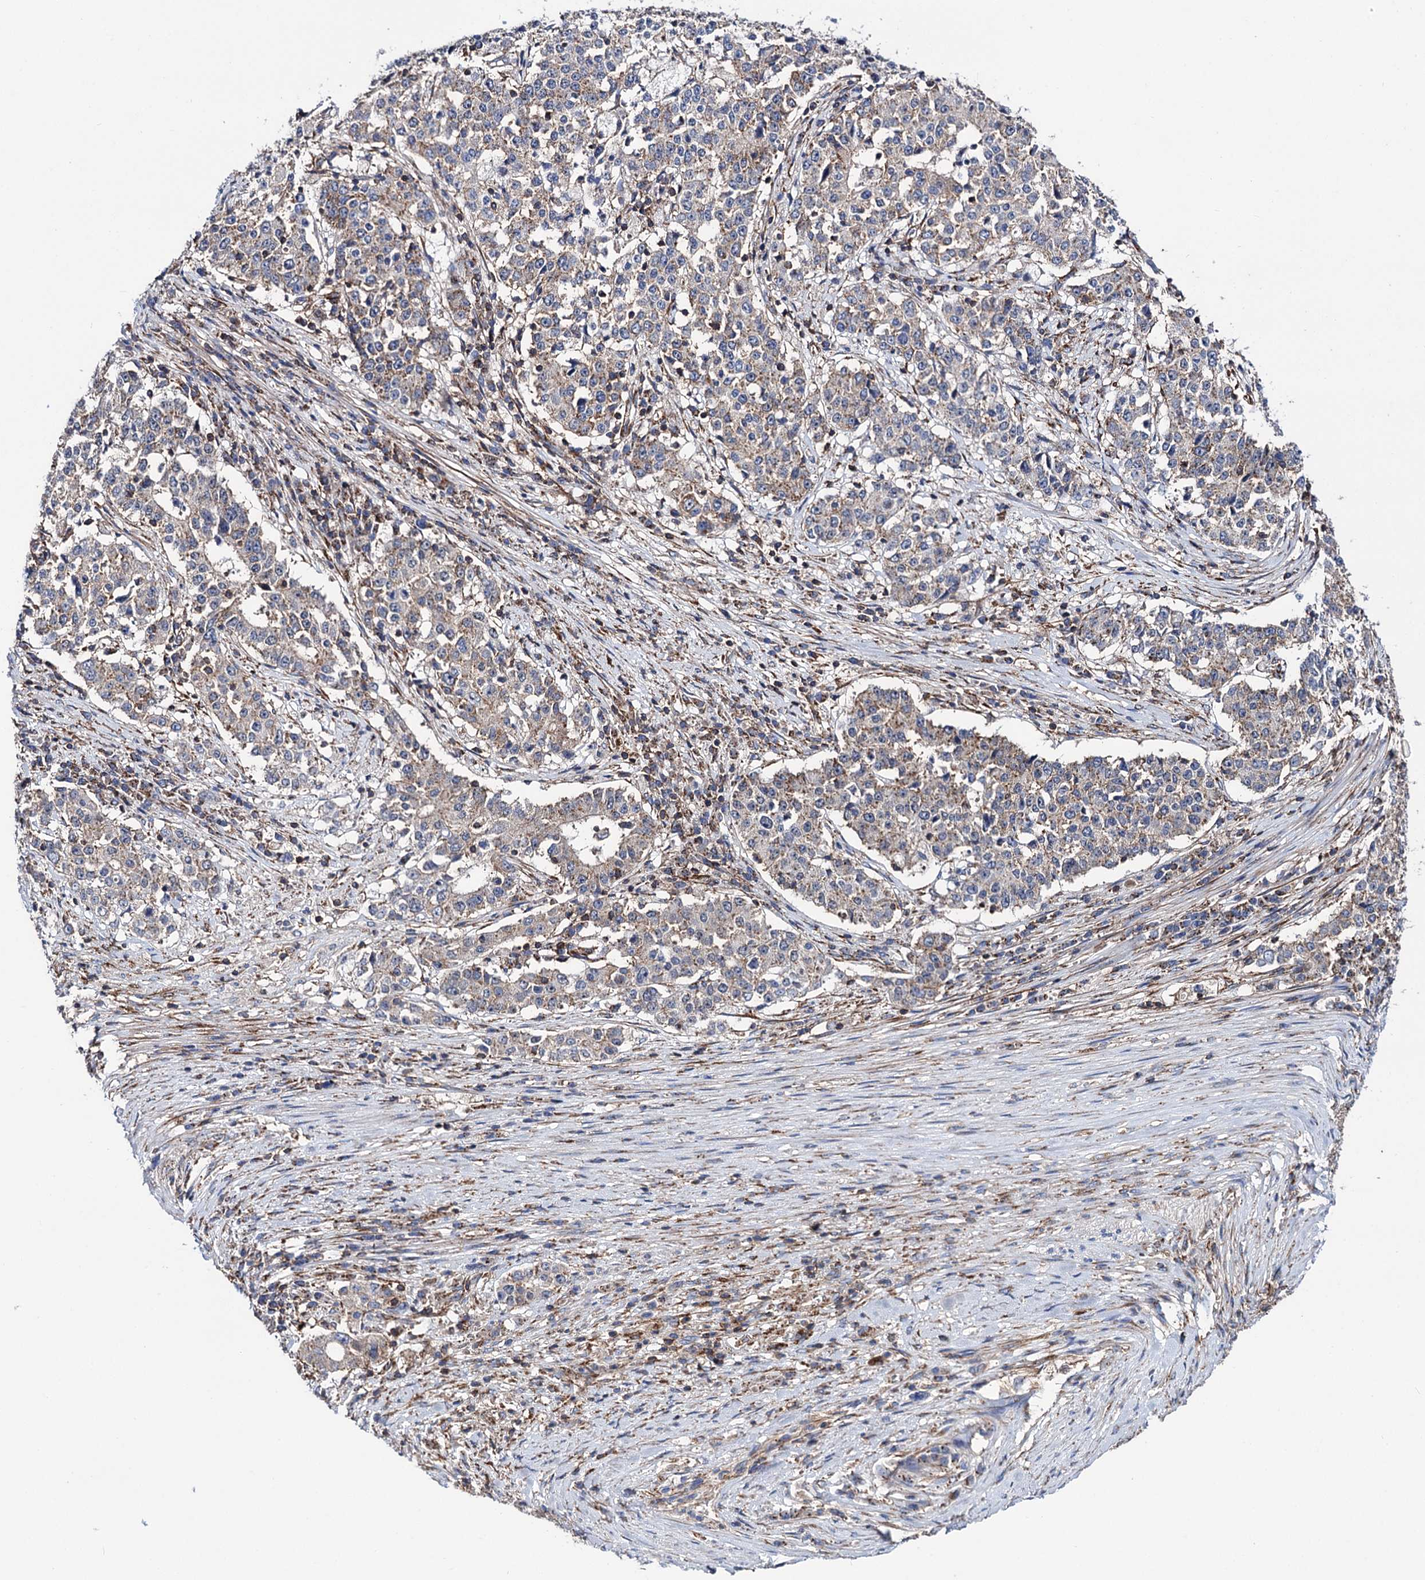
{"staining": {"intensity": "weak", "quantity": "25%-75%", "location": "cytoplasmic/membranous"}, "tissue": "stomach cancer", "cell_type": "Tumor cells", "image_type": "cancer", "snomed": [{"axis": "morphology", "description": "Adenocarcinoma, NOS"}, {"axis": "topography", "description": "Stomach"}], "caption": "Brown immunohistochemical staining in stomach cancer (adenocarcinoma) reveals weak cytoplasmic/membranous staining in approximately 25%-75% of tumor cells.", "gene": "DEF6", "patient": {"sex": "male", "age": 59}}